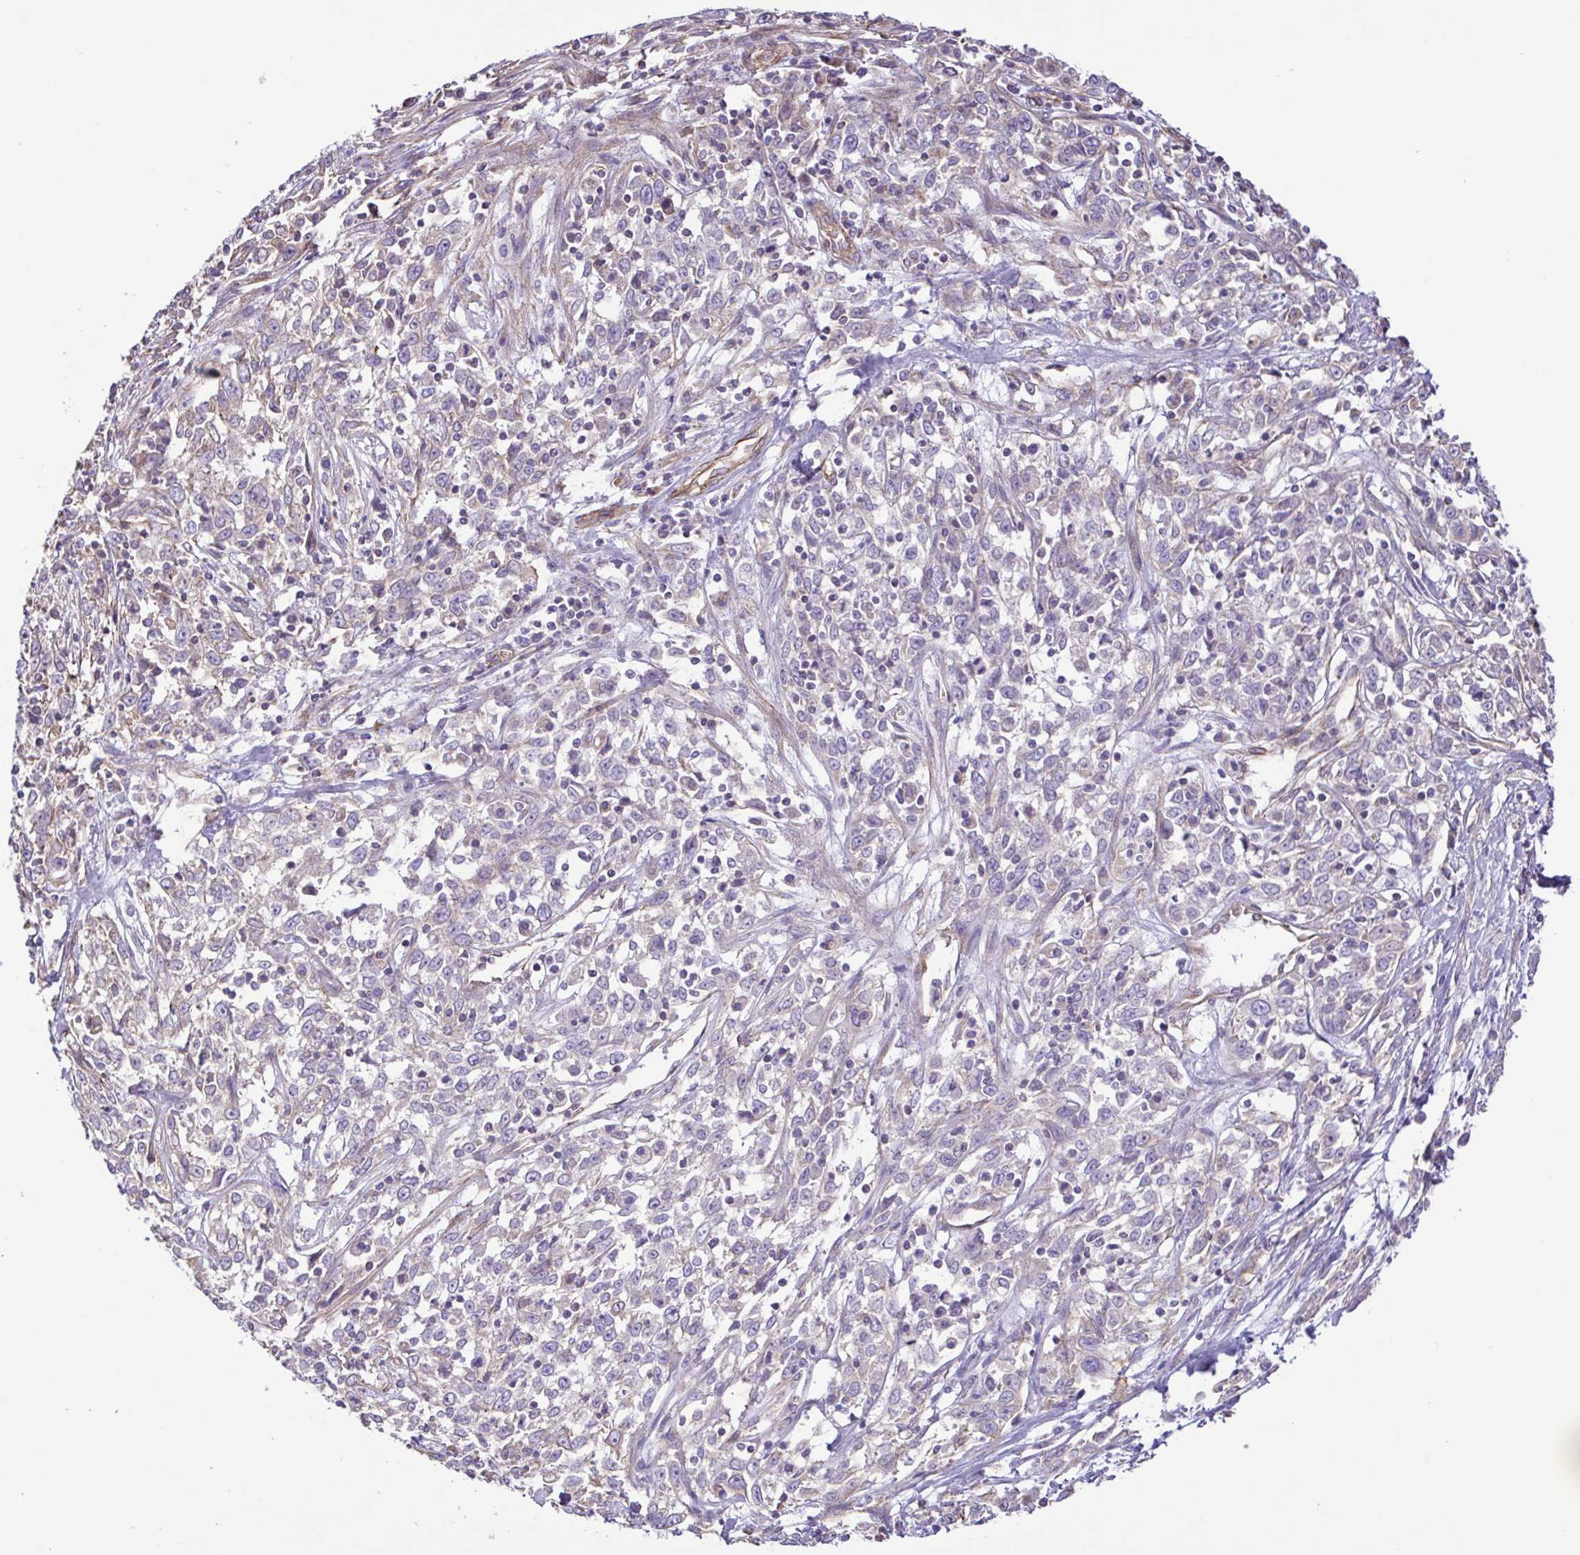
{"staining": {"intensity": "negative", "quantity": "none", "location": "none"}, "tissue": "cervical cancer", "cell_type": "Tumor cells", "image_type": "cancer", "snomed": [{"axis": "morphology", "description": "Adenocarcinoma, NOS"}, {"axis": "topography", "description": "Cervix"}], "caption": "The micrograph reveals no staining of tumor cells in cervical adenocarcinoma.", "gene": "FLT1", "patient": {"sex": "female", "age": 40}}